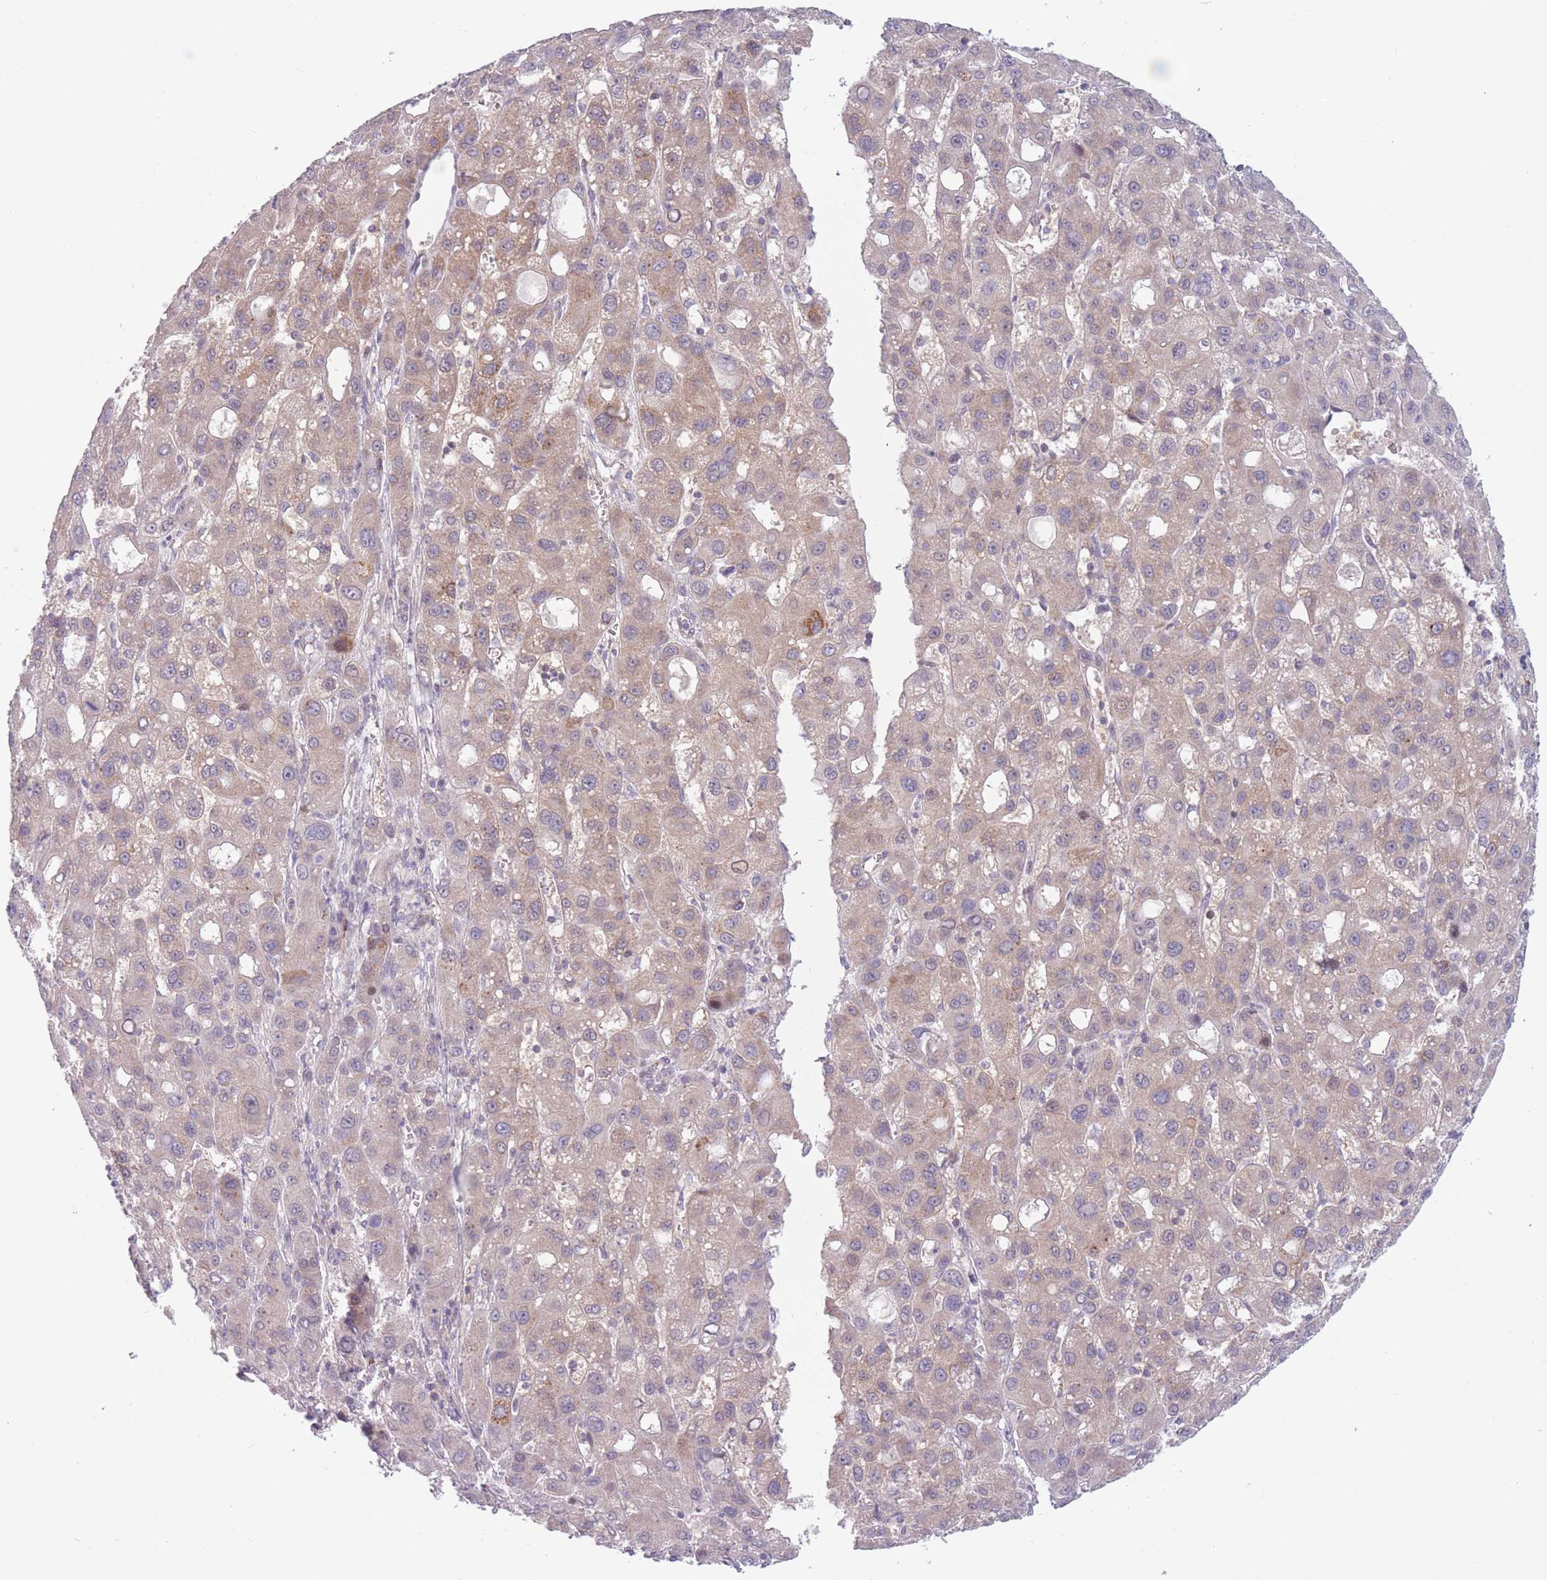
{"staining": {"intensity": "moderate", "quantity": ">75%", "location": "cytoplasmic/membranous"}, "tissue": "liver cancer", "cell_type": "Tumor cells", "image_type": "cancer", "snomed": [{"axis": "morphology", "description": "Carcinoma, Hepatocellular, NOS"}, {"axis": "topography", "description": "Liver"}], "caption": "Immunohistochemical staining of liver hepatocellular carcinoma exhibits medium levels of moderate cytoplasmic/membranous protein positivity in about >75% of tumor cells.", "gene": "PDE4A", "patient": {"sex": "male", "age": 55}}